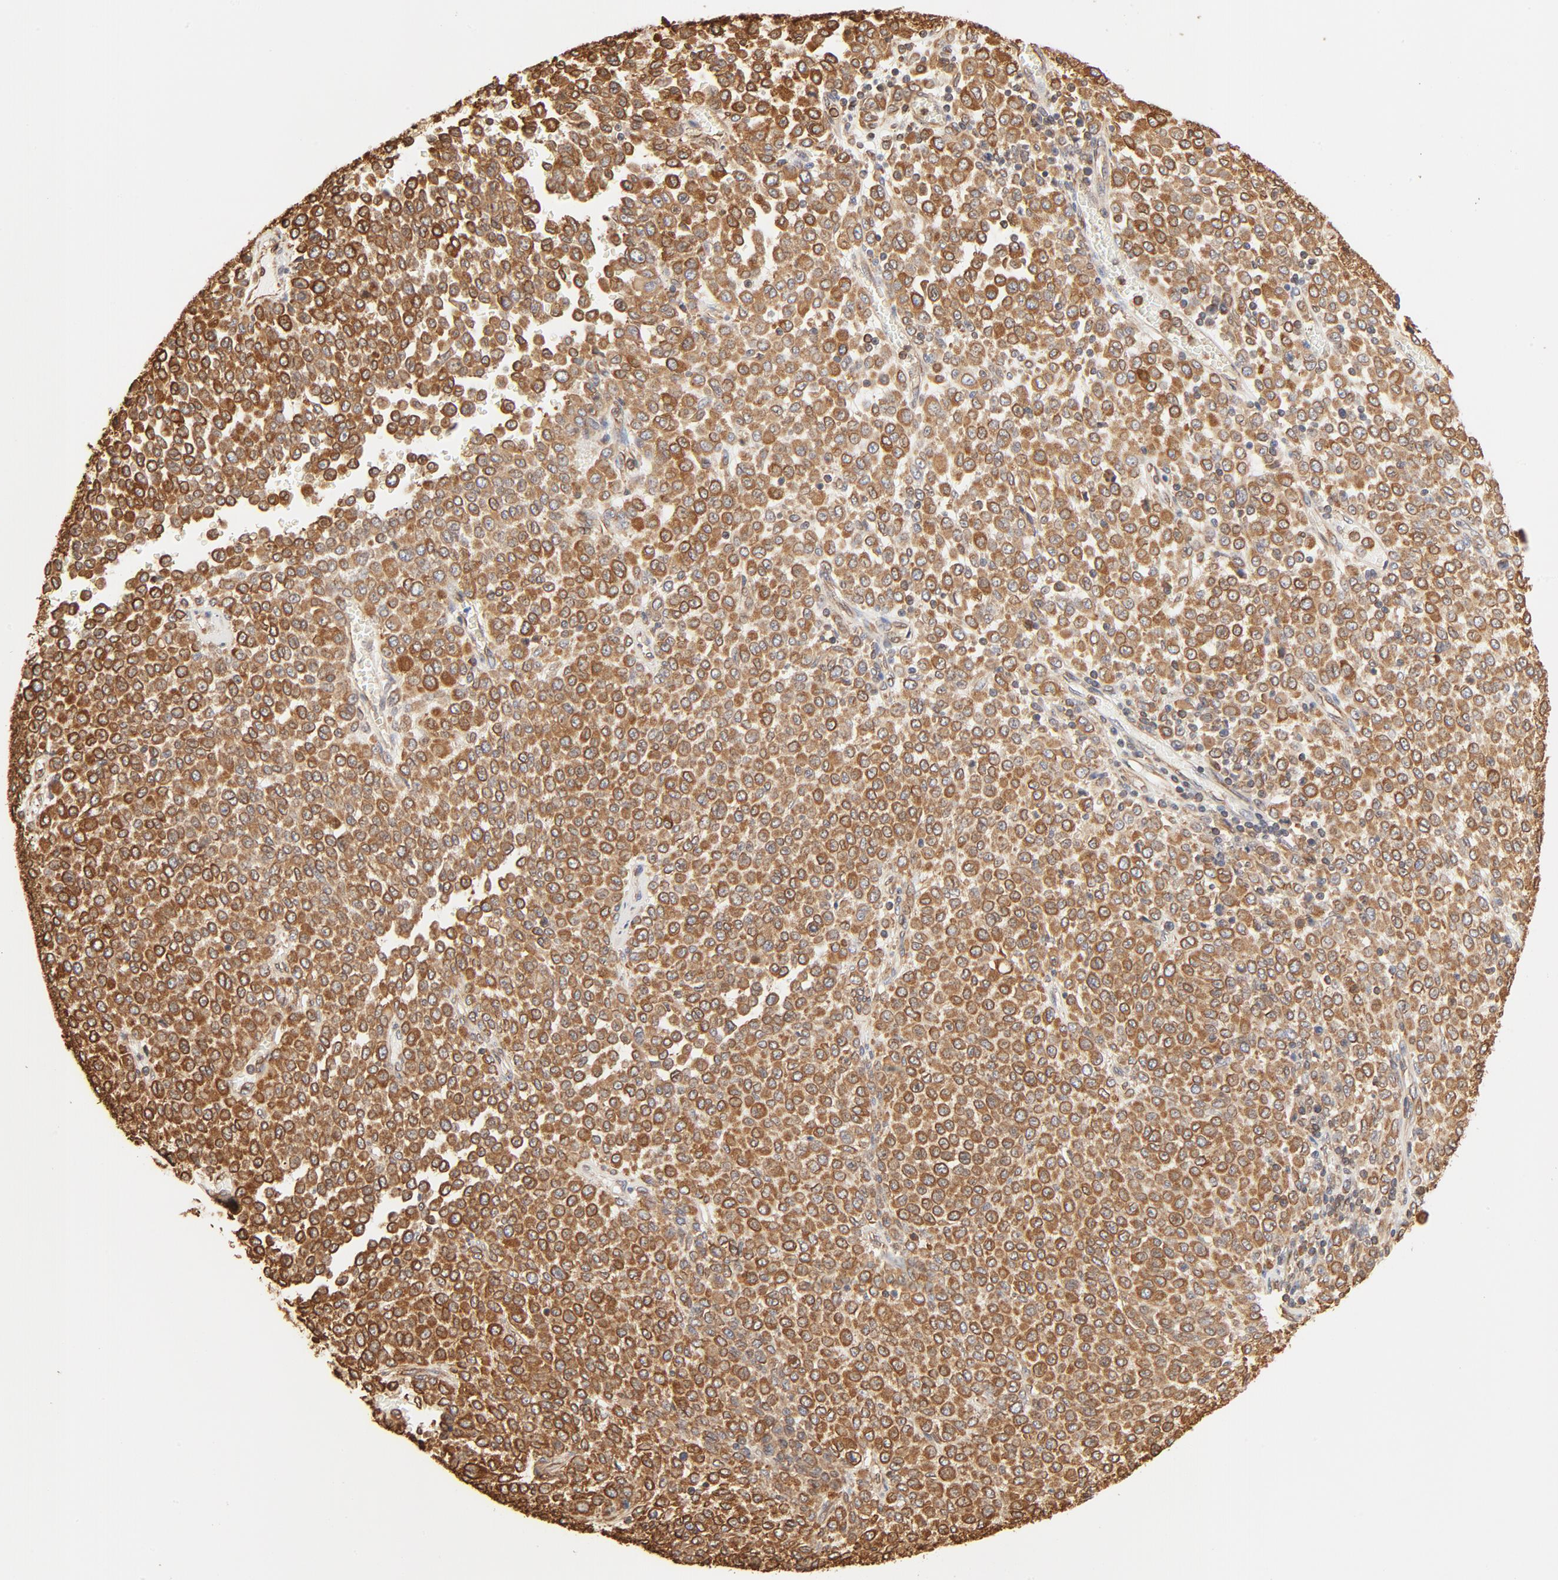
{"staining": {"intensity": "moderate", "quantity": ">75%", "location": "cytoplasmic/membranous"}, "tissue": "melanoma", "cell_type": "Tumor cells", "image_type": "cancer", "snomed": [{"axis": "morphology", "description": "Malignant melanoma, Metastatic site"}, {"axis": "topography", "description": "Pancreas"}], "caption": "DAB immunohistochemical staining of melanoma reveals moderate cytoplasmic/membranous protein expression in approximately >75% of tumor cells.", "gene": "BCAP31", "patient": {"sex": "female", "age": 30}}